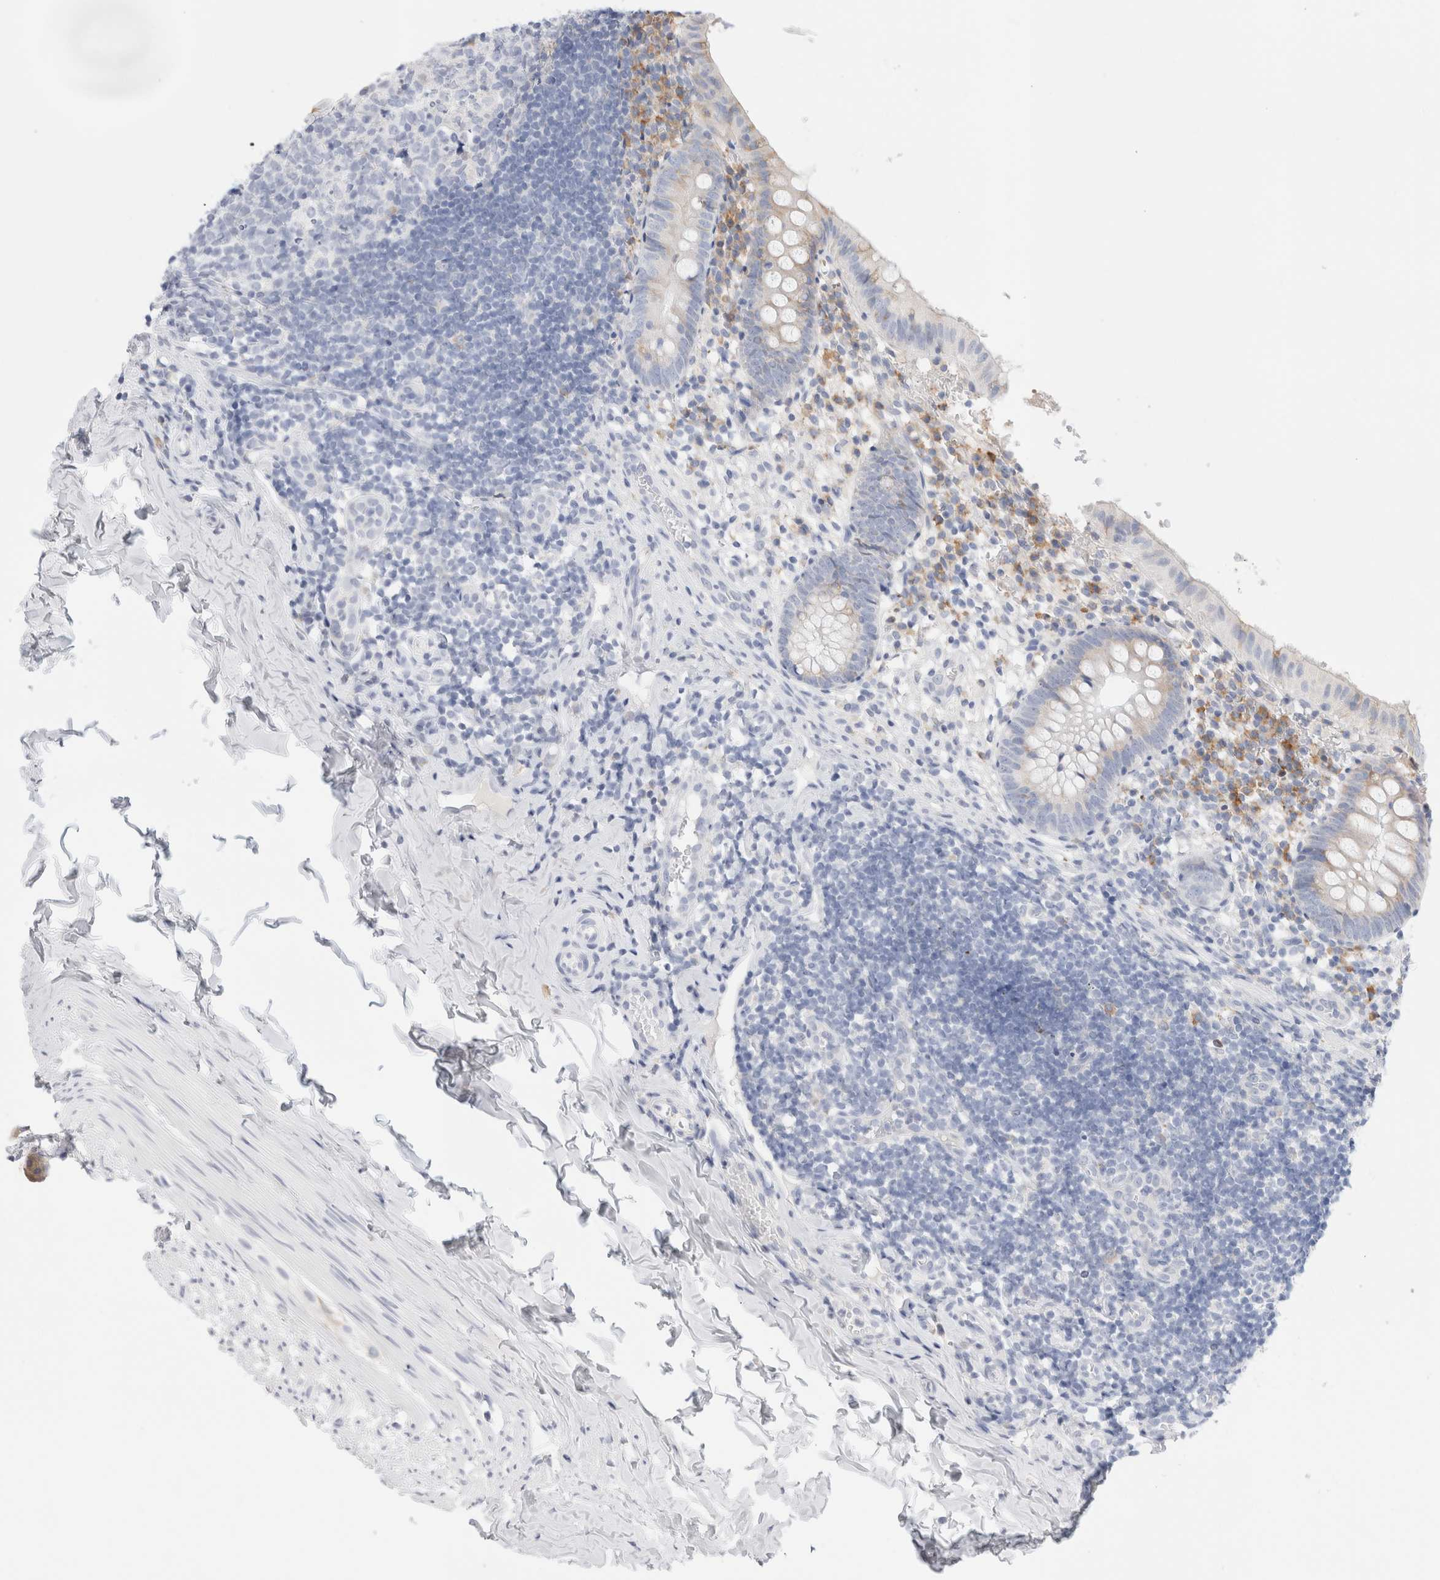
{"staining": {"intensity": "negative", "quantity": "none", "location": "none"}, "tissue": "appendix", "cell_type": "Glandular cells", "image_type": "normal", "snomed": [{"axis": "morphology", "description": "Normal tissue, NOS"}, {"axis": "topography", "description": "Appendix"}], "caption": "This is a photomicrograph of immunohistochemistry (IHC) staining of benign appendix, which shows no positivity in glandular cells.", "gene": "CSK", "patient": {"sex": "male", "age": 8}}